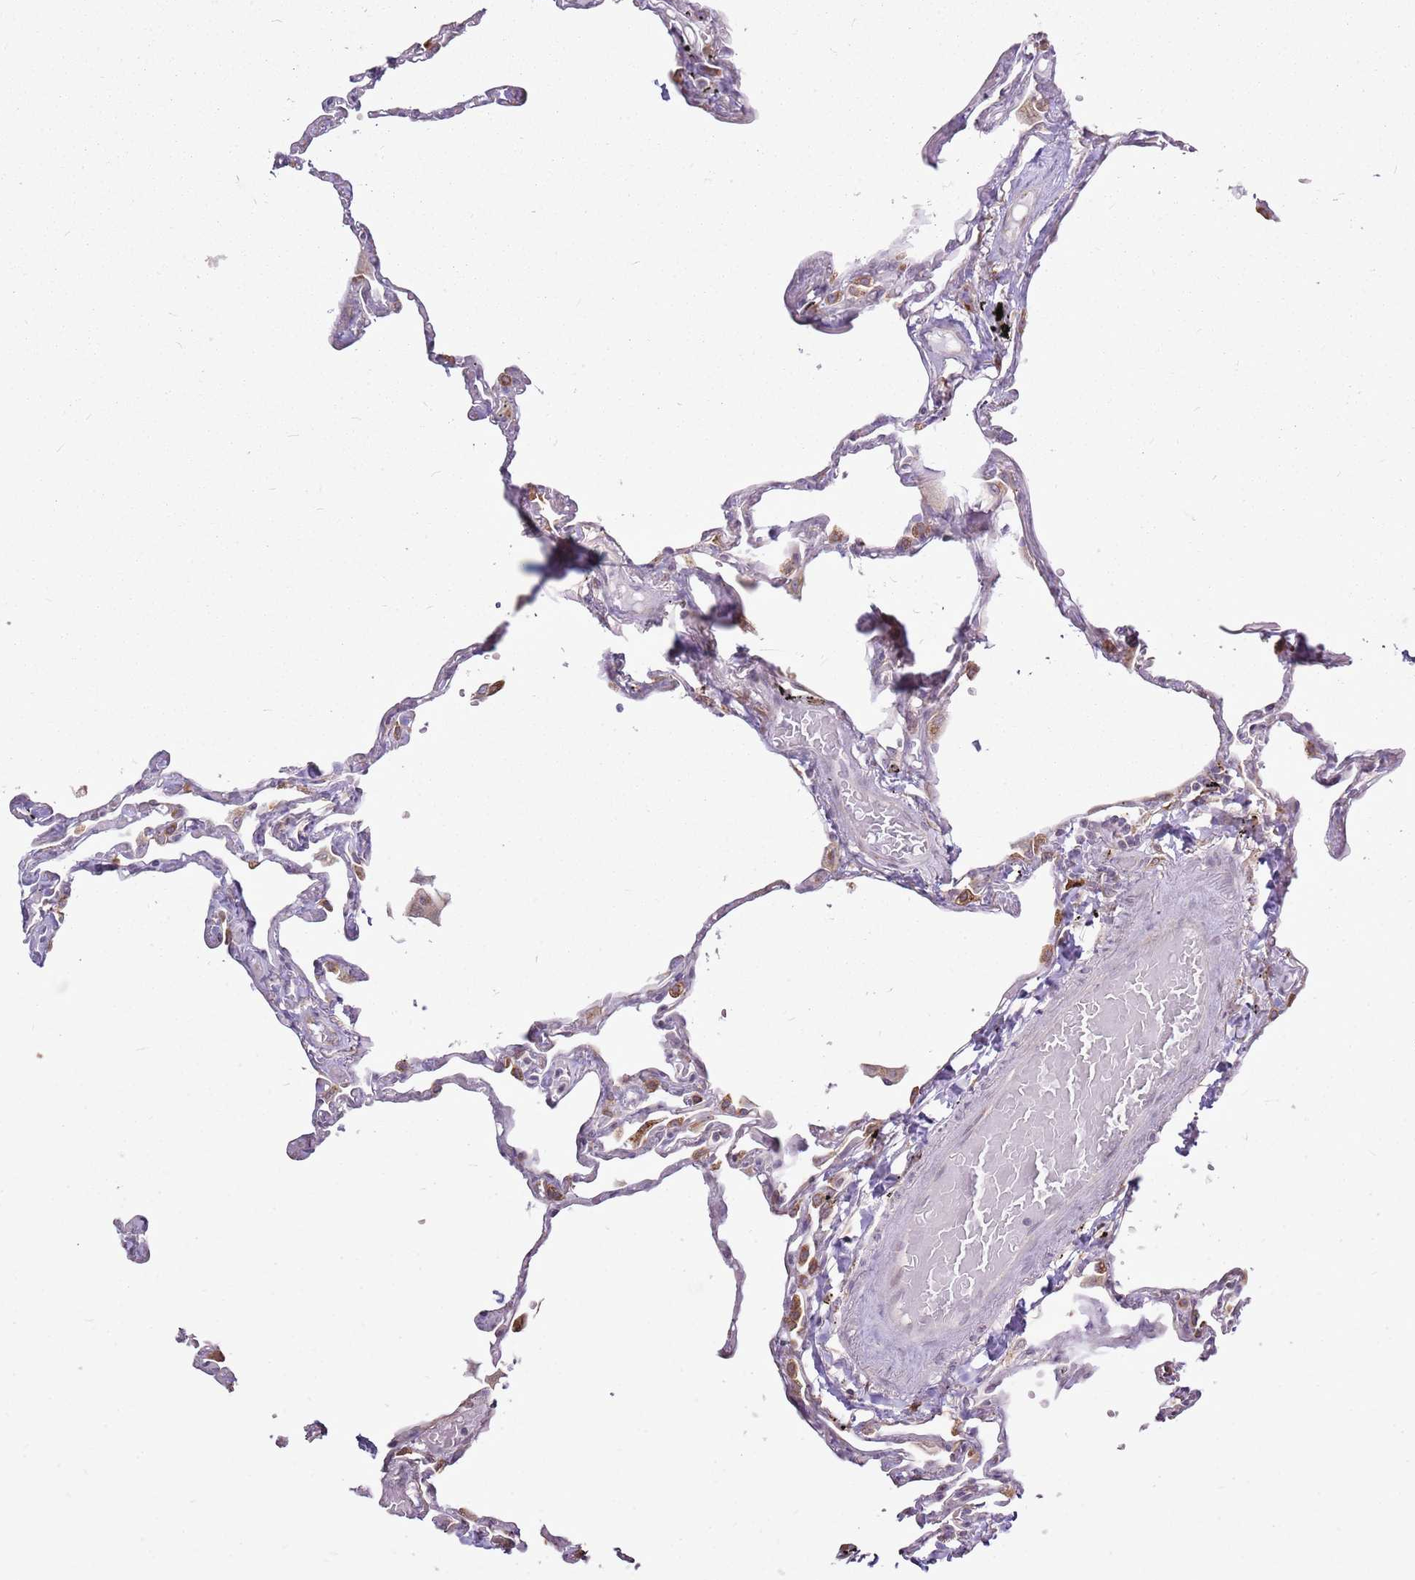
{"staining": {"intensity": "moderate", "quantity": "25%-75%", "location": "cytoplasmic/membranous"}, "tissue": "lung", "cell_type": "Alveolar cells", "image_type": "normal", "snomed": [{"axis": "morphology", "description": "Normal tissue, NOS"}, {"axis": "topography", "description": "Lung"}], "caption": "Human lung stained with a brown dye exhibits moderate cytoplasmic/membranous positive positivity in about 25%-75% of alveolar cells.", "gene": "TMED10", "patient": {"sex": "female", "age": 67}}